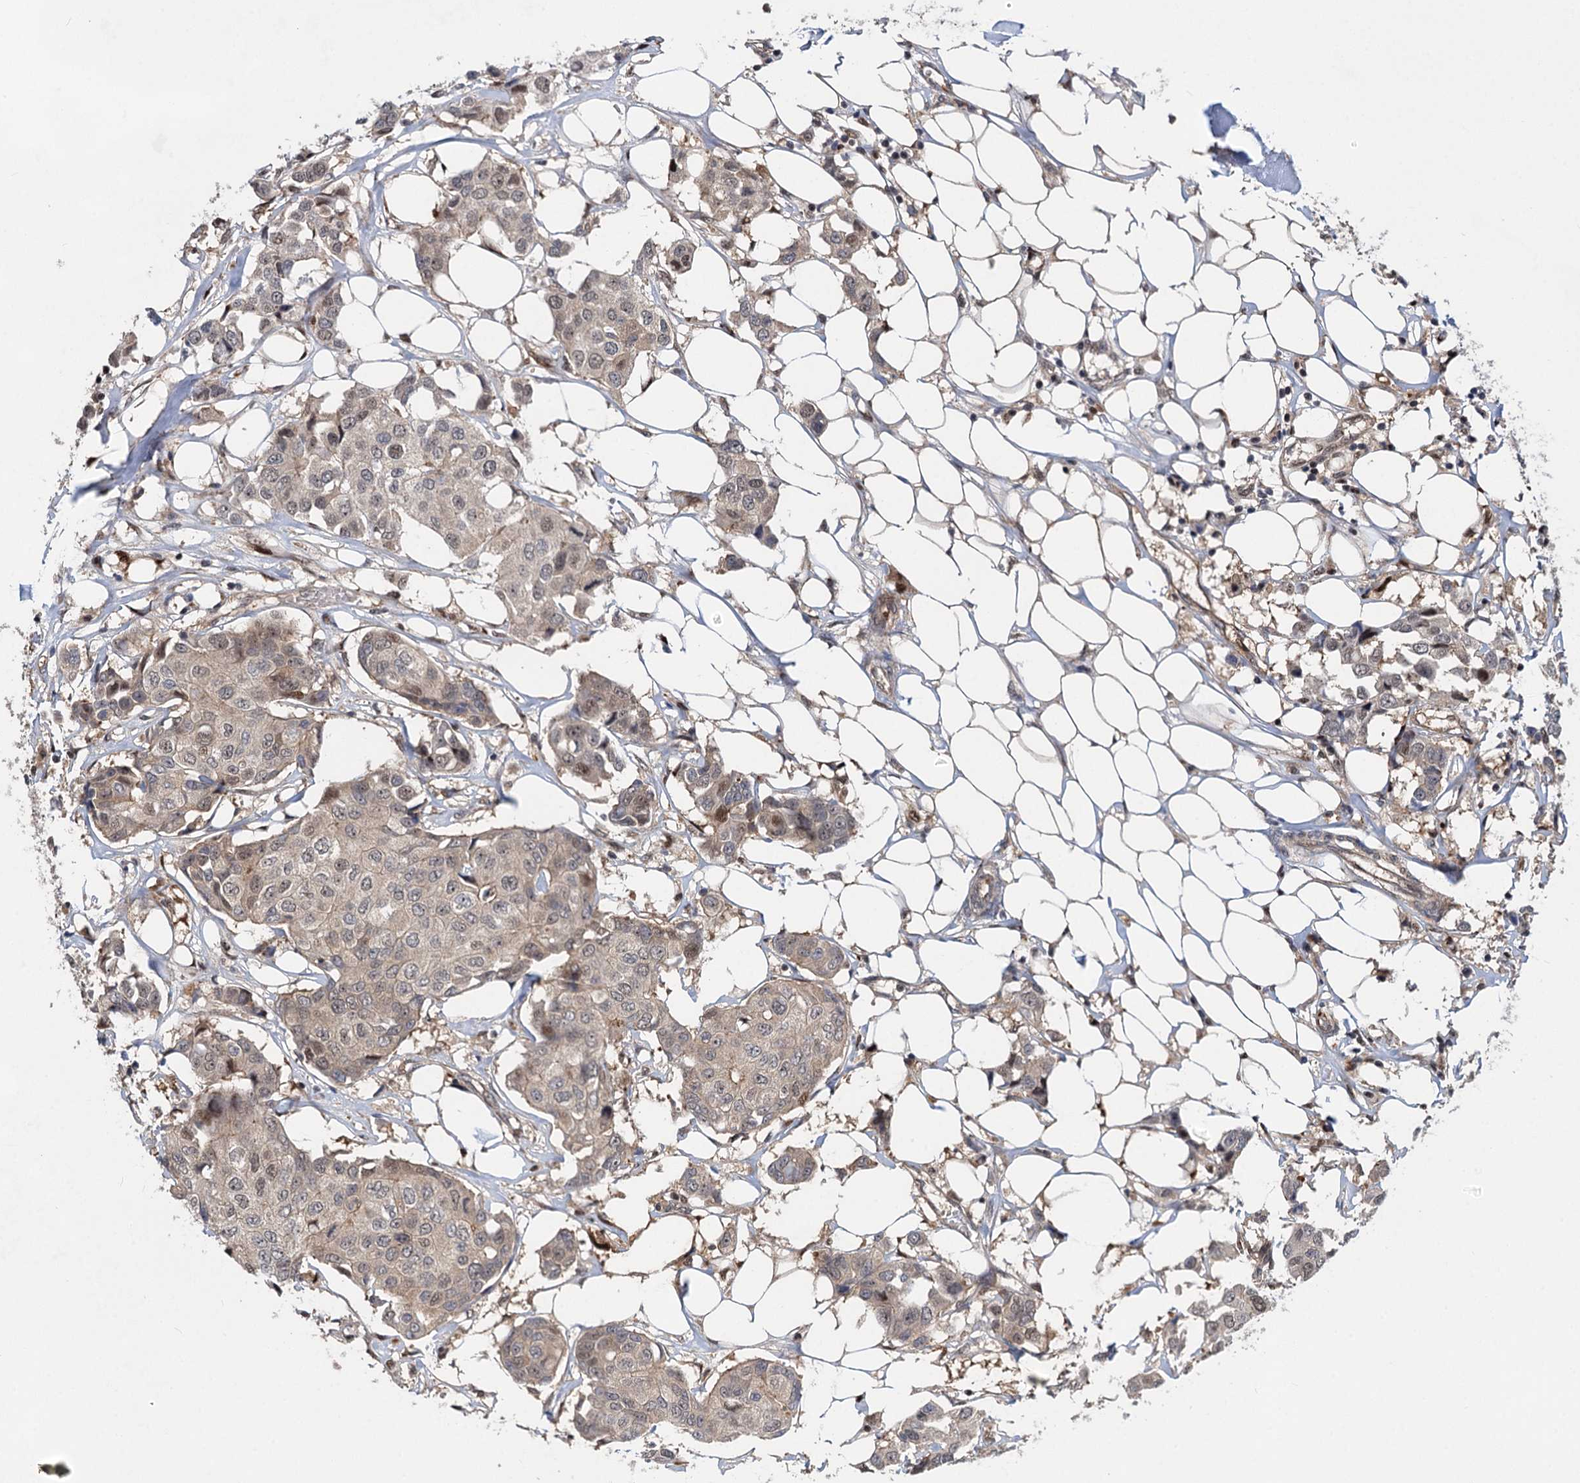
{"staining": {"intensity": "weak", "quantity": "25%-75%", "location": "cytoplasmic/membranous"}, "tissue": "breast cancer", "cell_type": "Tumor cells", "image_type": "cancer", "snomed": [{"axis": "morphology", "description": "Duct carcinoma"}, {"axis": "topography", "description": "Breast"}], "caption": "Protein expression analysis of human infiltrating ductal carcinoma (breast) reveals weak cytoplasmic/membranous positivity in approximately 25%-75% of tumor cells.", "gene": "GPBP1", "patient": {"sex": "female", "age": 80}}